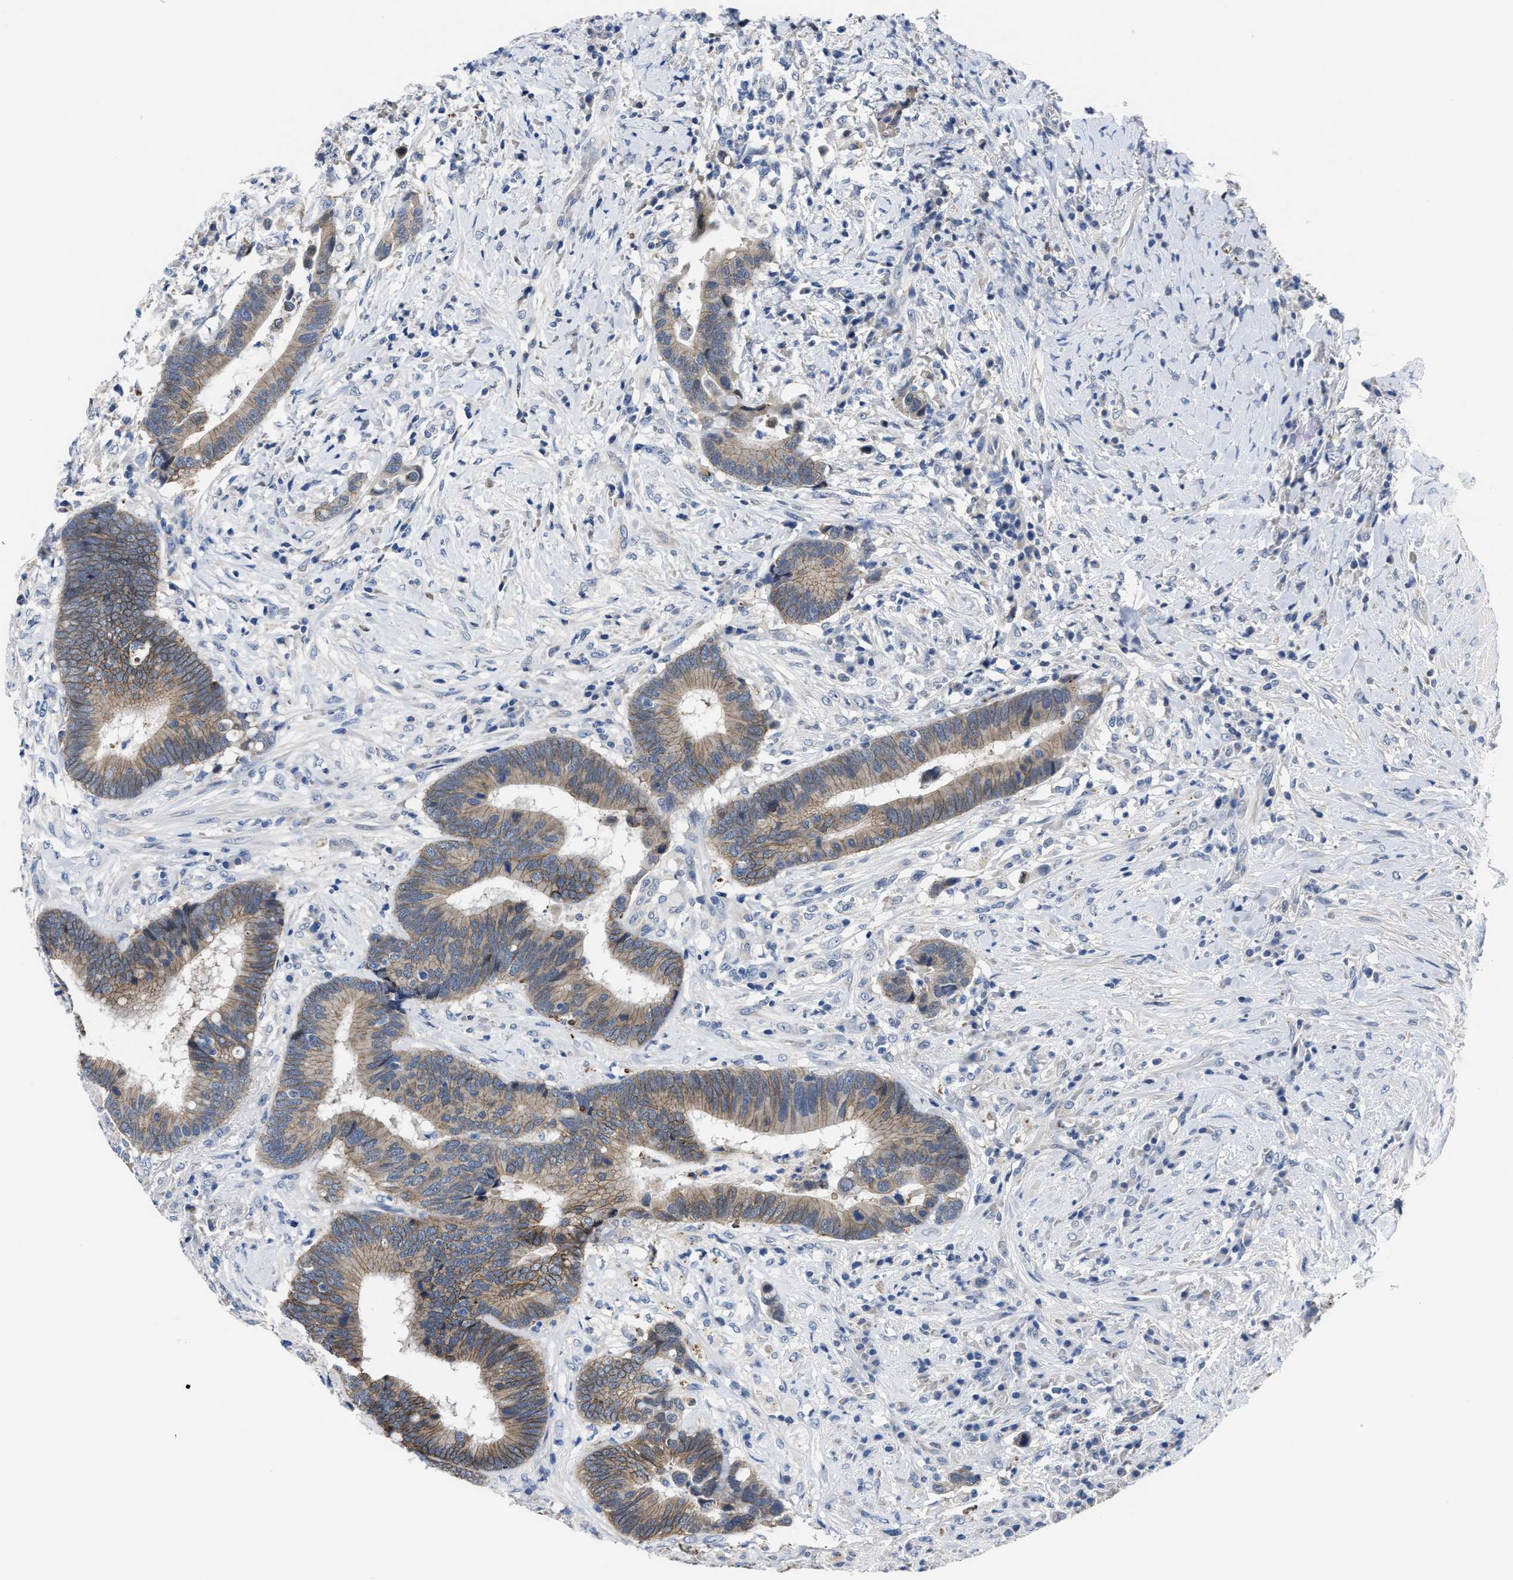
{"staining": {"intensity": "weak", "quantity": ">75%", "location": "cytoplasmic/membranous"}, "tissue": "colorectal cancer", "cell_type": "Tumor cells", "image_type": "cancer", "snomed": [{"axis": "morphology", "description": "Adenocarcinoma, NOS"}, {"axis": "topography", "description": "Rectum"}], "caption": "This micrograph reveals immunohistochemistry (IHC) staining of adenocarcinoma (colorectal), with low weak cytoplasmic/membranous staining in approximately >75% of tumor cells.", "gene": "GHITM", "patient": {"sex": "female", "age": 89}}